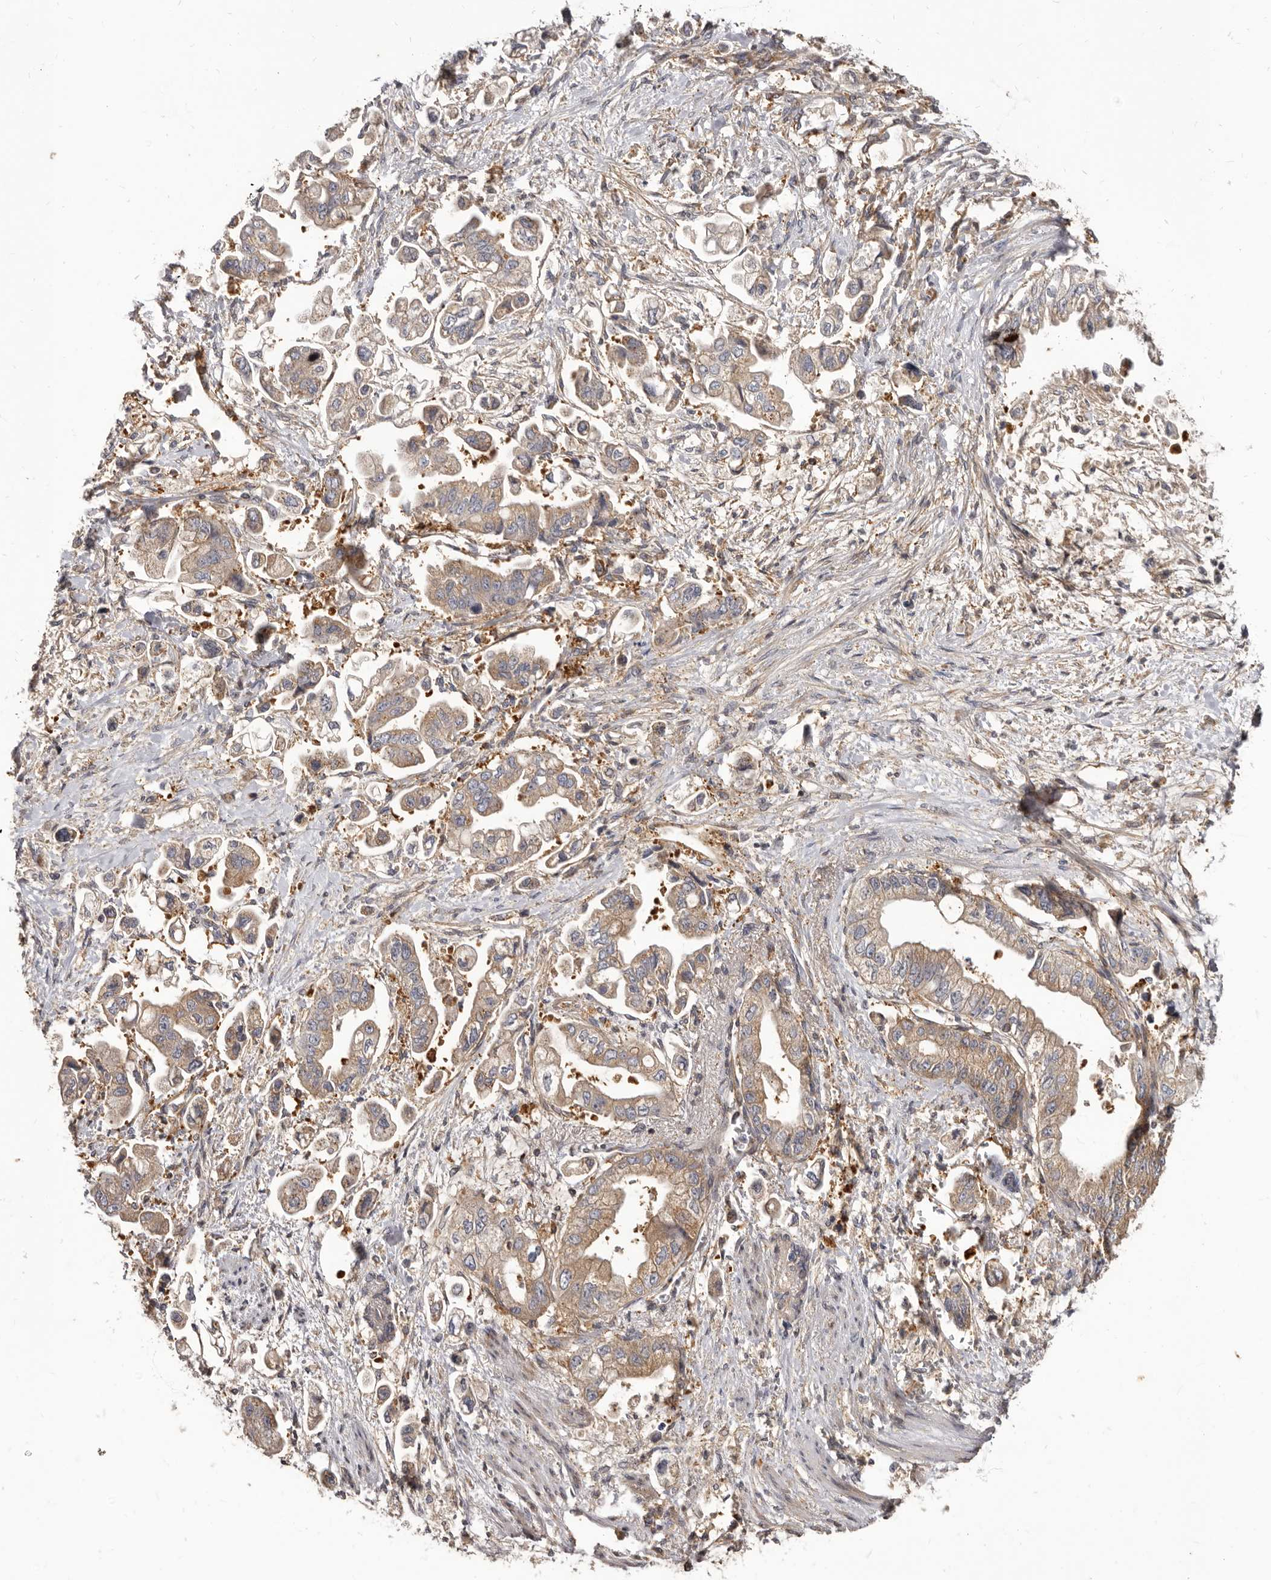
{"staining": {"intensity": "weak", "quantity": ">75%", "location": "cytoplasmic/membranous"}, "tissue": "stomach cancer", "cell_type": "Tumor cells", "image_type": "cancer", "snomed": [{"axis": "morphology", "description": "Adenocarcinoma, NOS"}, {"axis": "topography", "description": "Stomach"}], "caption": "Tumor cells reveal low levels of weak cytoplasmic/membranous expression in about >75% of cells in human stomach cancer. The staining was performed using DAB (3,3'-diaminobenzidine) to visualize the protein expression in brown, while the nuclei were stained in blue with hematoxylin (Magnification: 20x).", "gene": "ADAMTS20", "patient": {"sex": "male", "age": 62}}